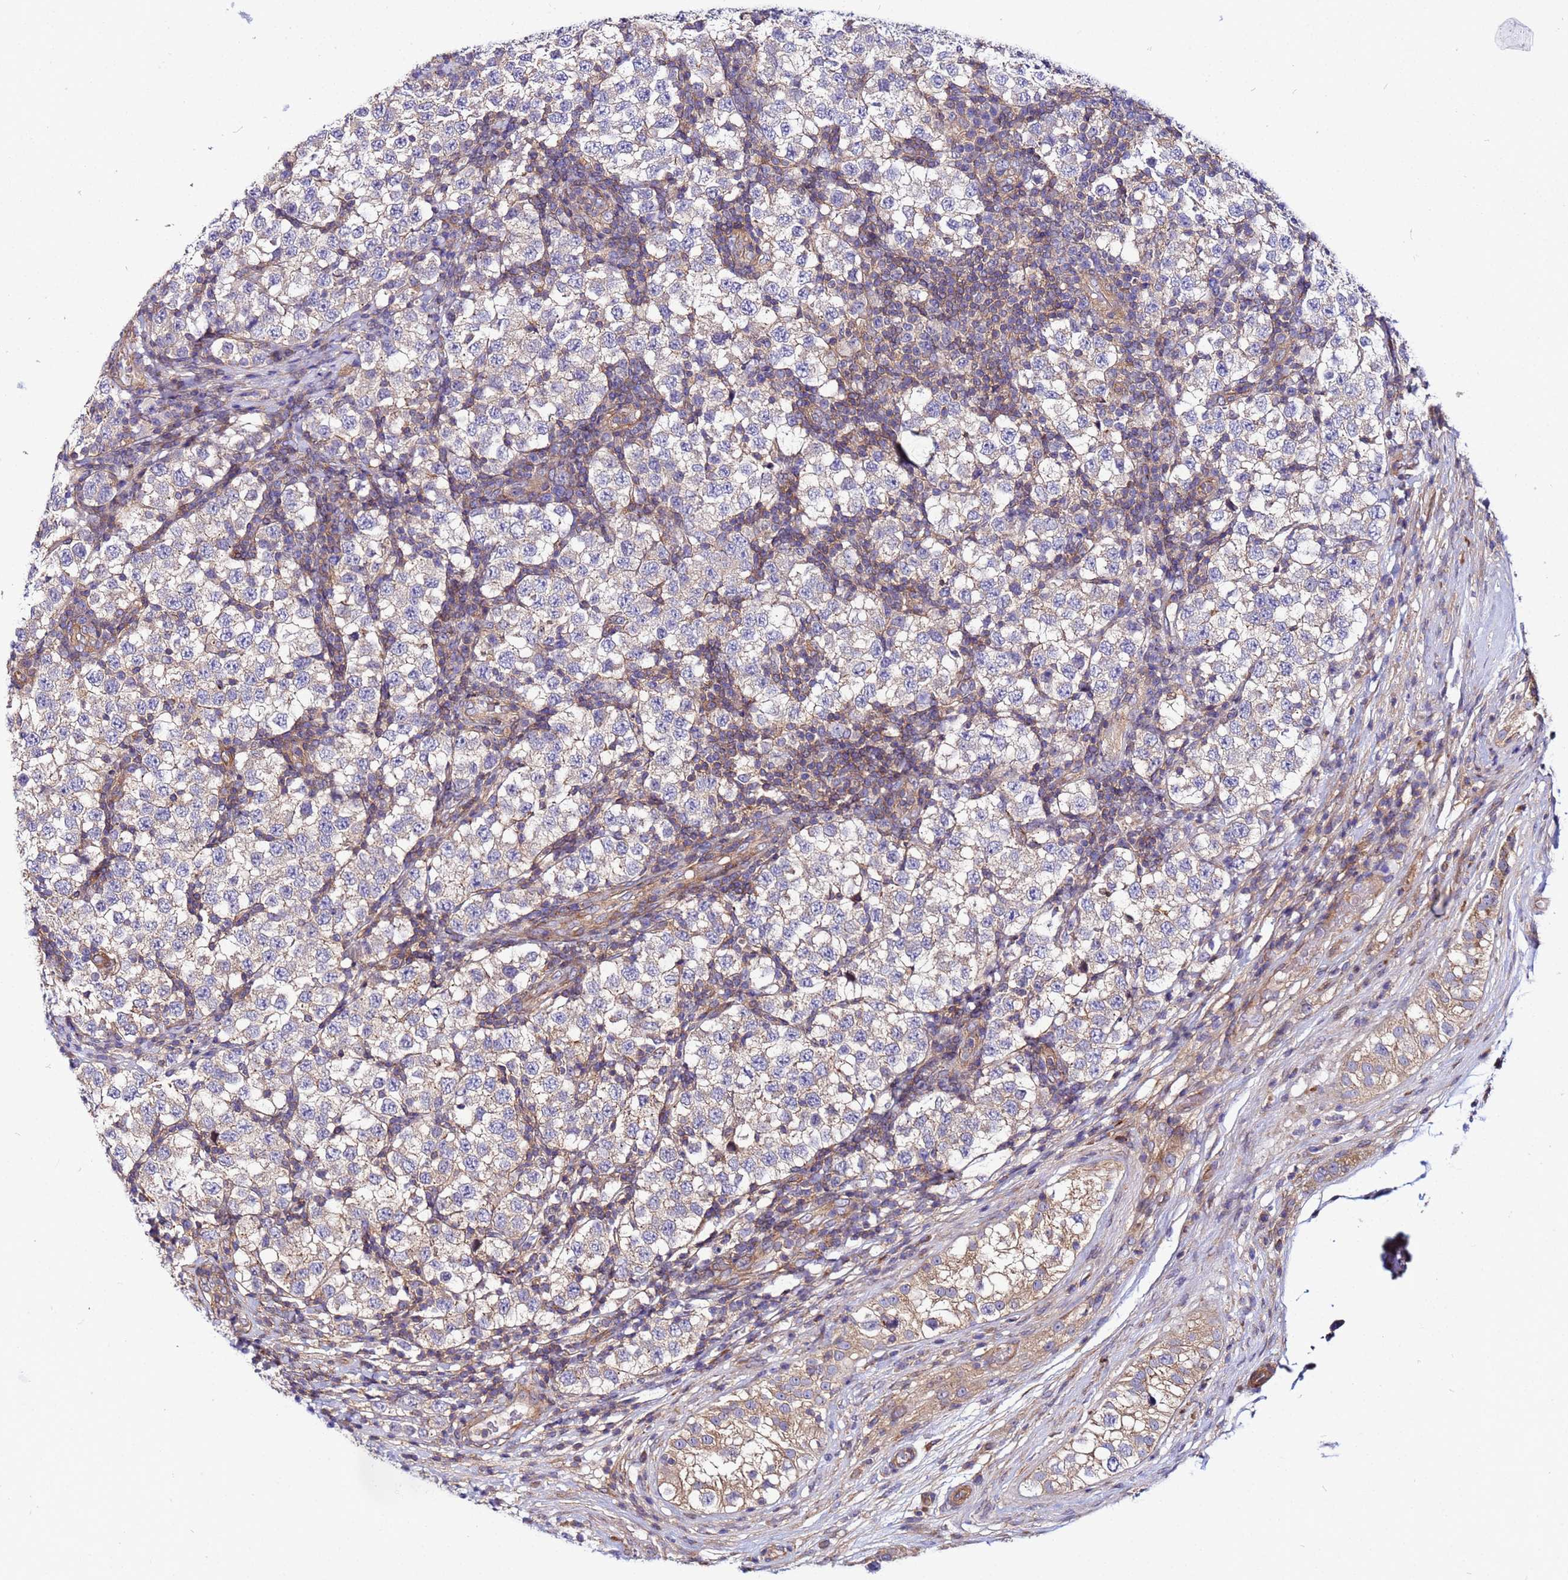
{"staining": {"intensity": "weak", "quantity": "<25%", "location": "cytoplasmic/membranous"}, "tissue": "testis cancer", "cell_type": "Tumor cells", "image_type": "cancer", "snomed": [{"axis": "morphology", "description": "Seminoma, NOS"}, {"axis": "topography", "description": "Testis"}], "caption": "This is an immunohistochemistry (IHC) micrograph of seminoma (testis). There is no staining in tumor cells.", "gene": "STK38", "patient": {"sex": "male", "age": 34}}